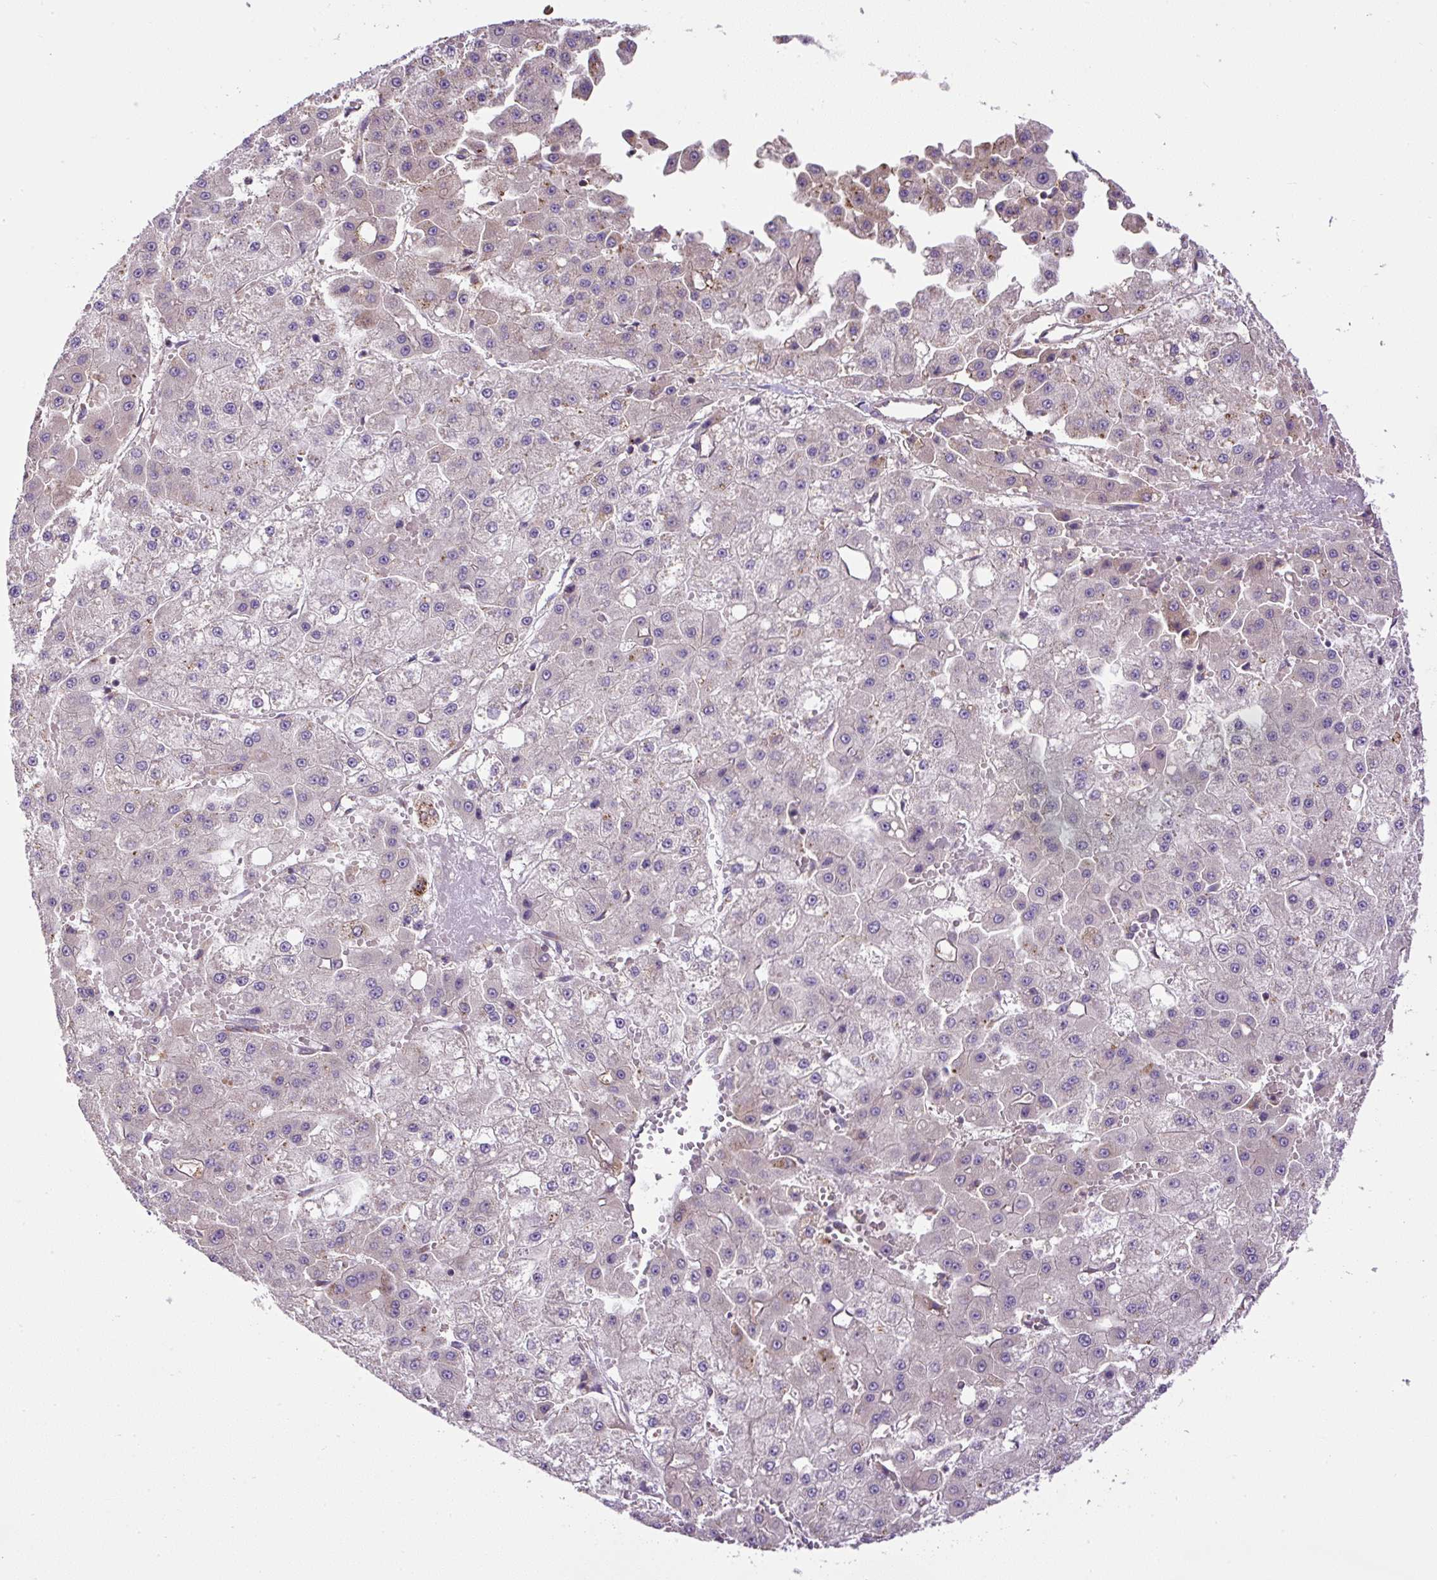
{"staining": {"intensity": "weak", "quantity": "25%-75%", "location": "cytoplasmic/membranous"}, "tissue": "liver cancer", "cell_type": "Tumor cells", "image_type": "cancer", "snomed": [{"axis": "morphology", "description": "Carcinoma, Hepatocellular, NOS"}, {"axis": "topography", "description": "Liver"}], "caption": "Tumor cells exhibit low levels of weak cytoplasmic/membranous expression in about 25%-75% of cells in liver cancer (hepatocellular carcinoma).", "gene": "ZNF547", "patient": {"sex": "male", "age": 47}}